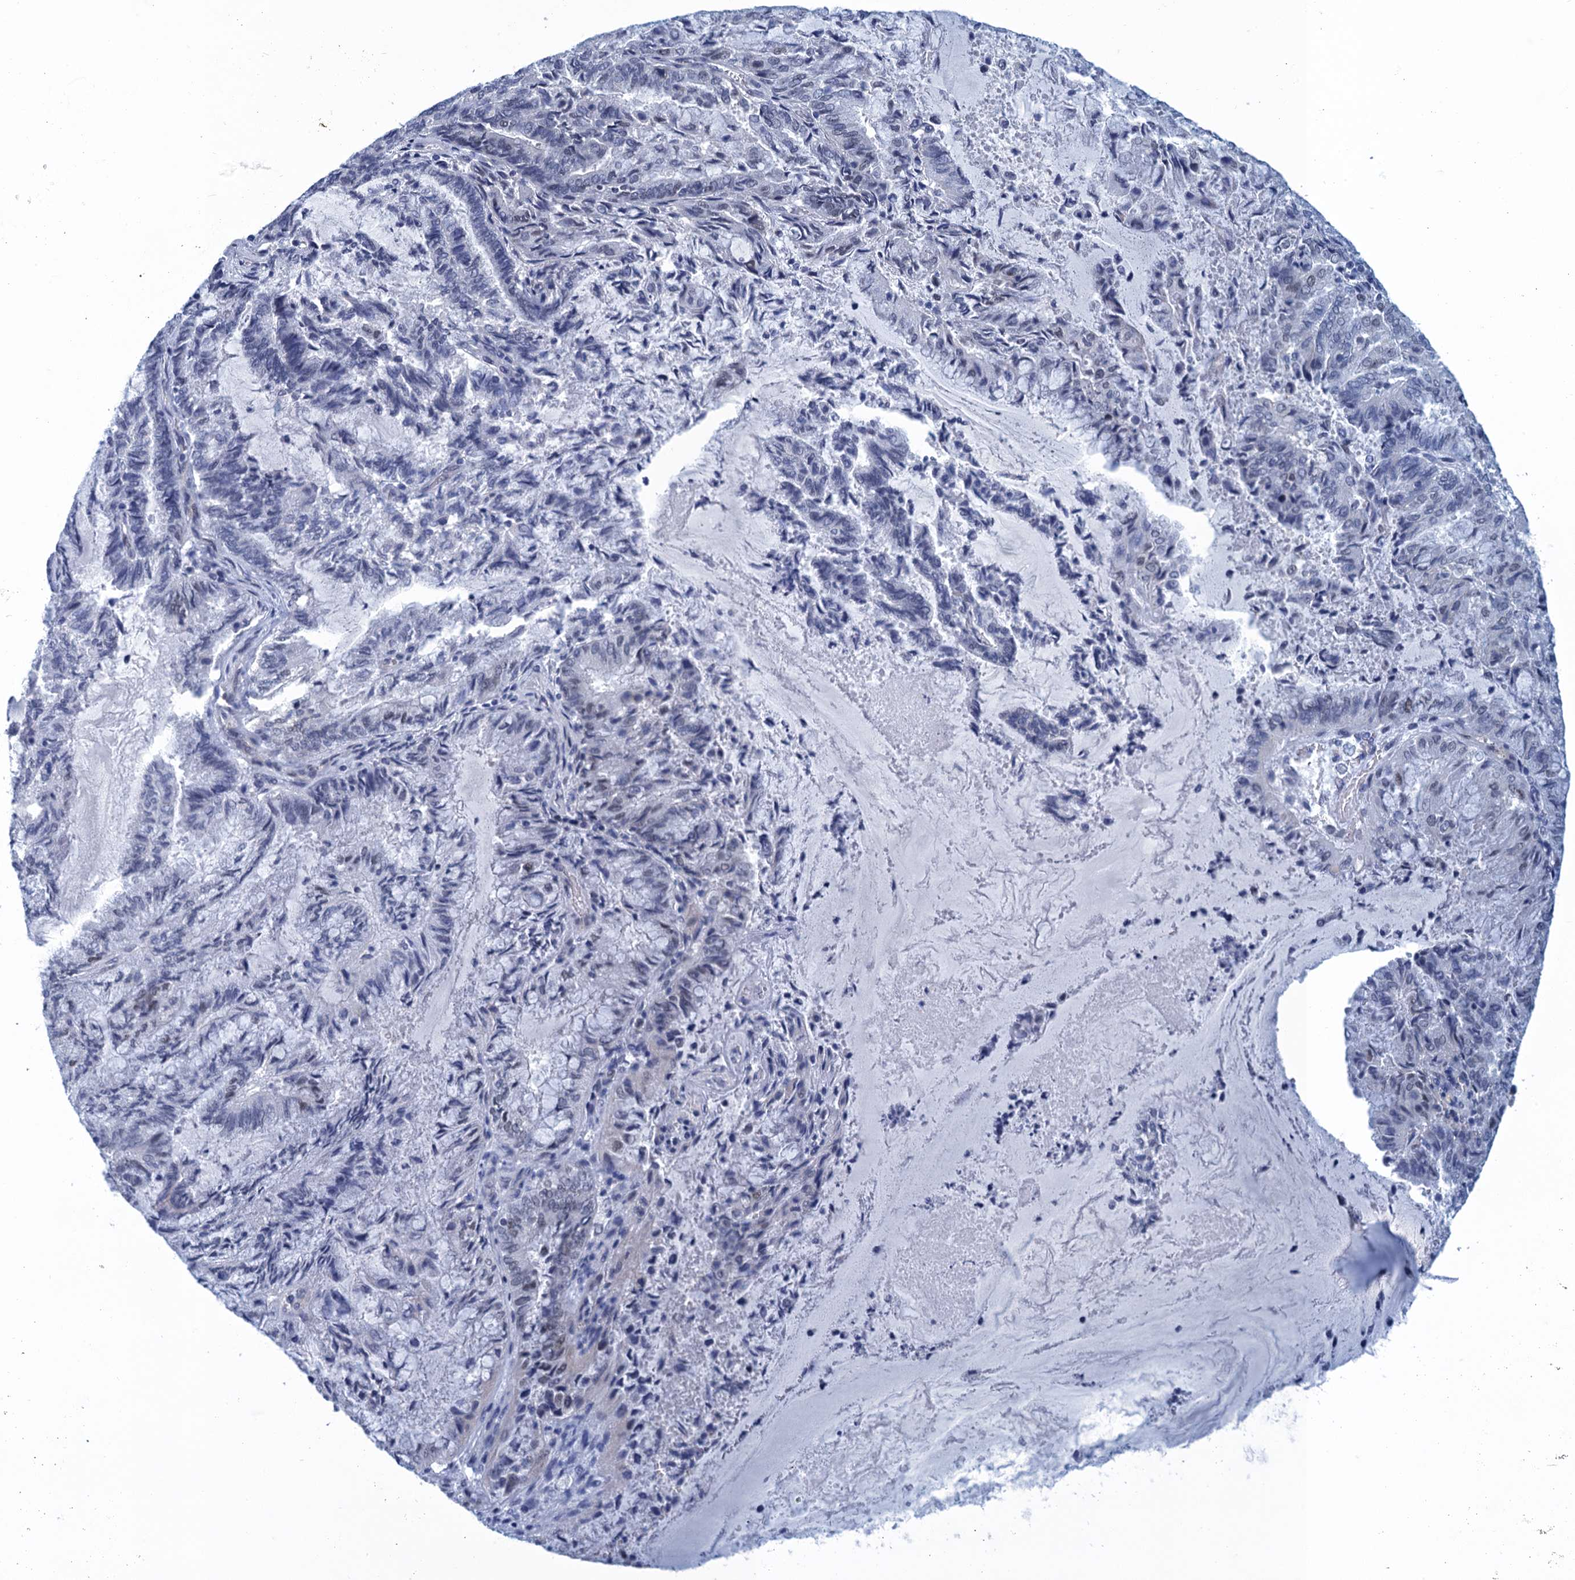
{"staining": {"intensity": "negative", "quantity": "none", "location": "none"}, "tissue": "endometrial cancer", "cell_type": "Tumor cells", "image_type": "cancer", "snomed": [{"axis": "morphology", "description": "Adenocarcinoma, NOS"}, {"axis": "topography", "description": "Endometrium"}], "caption": "Immunohistochemistry histopathology image of endometrial adenocarcinoma stained for a protein (brown), which reveals no positivity in tumor cells. Nuclei are stained in blue.", "gene": "GINS3", "patient": {"sex": "female", "age": 80}}